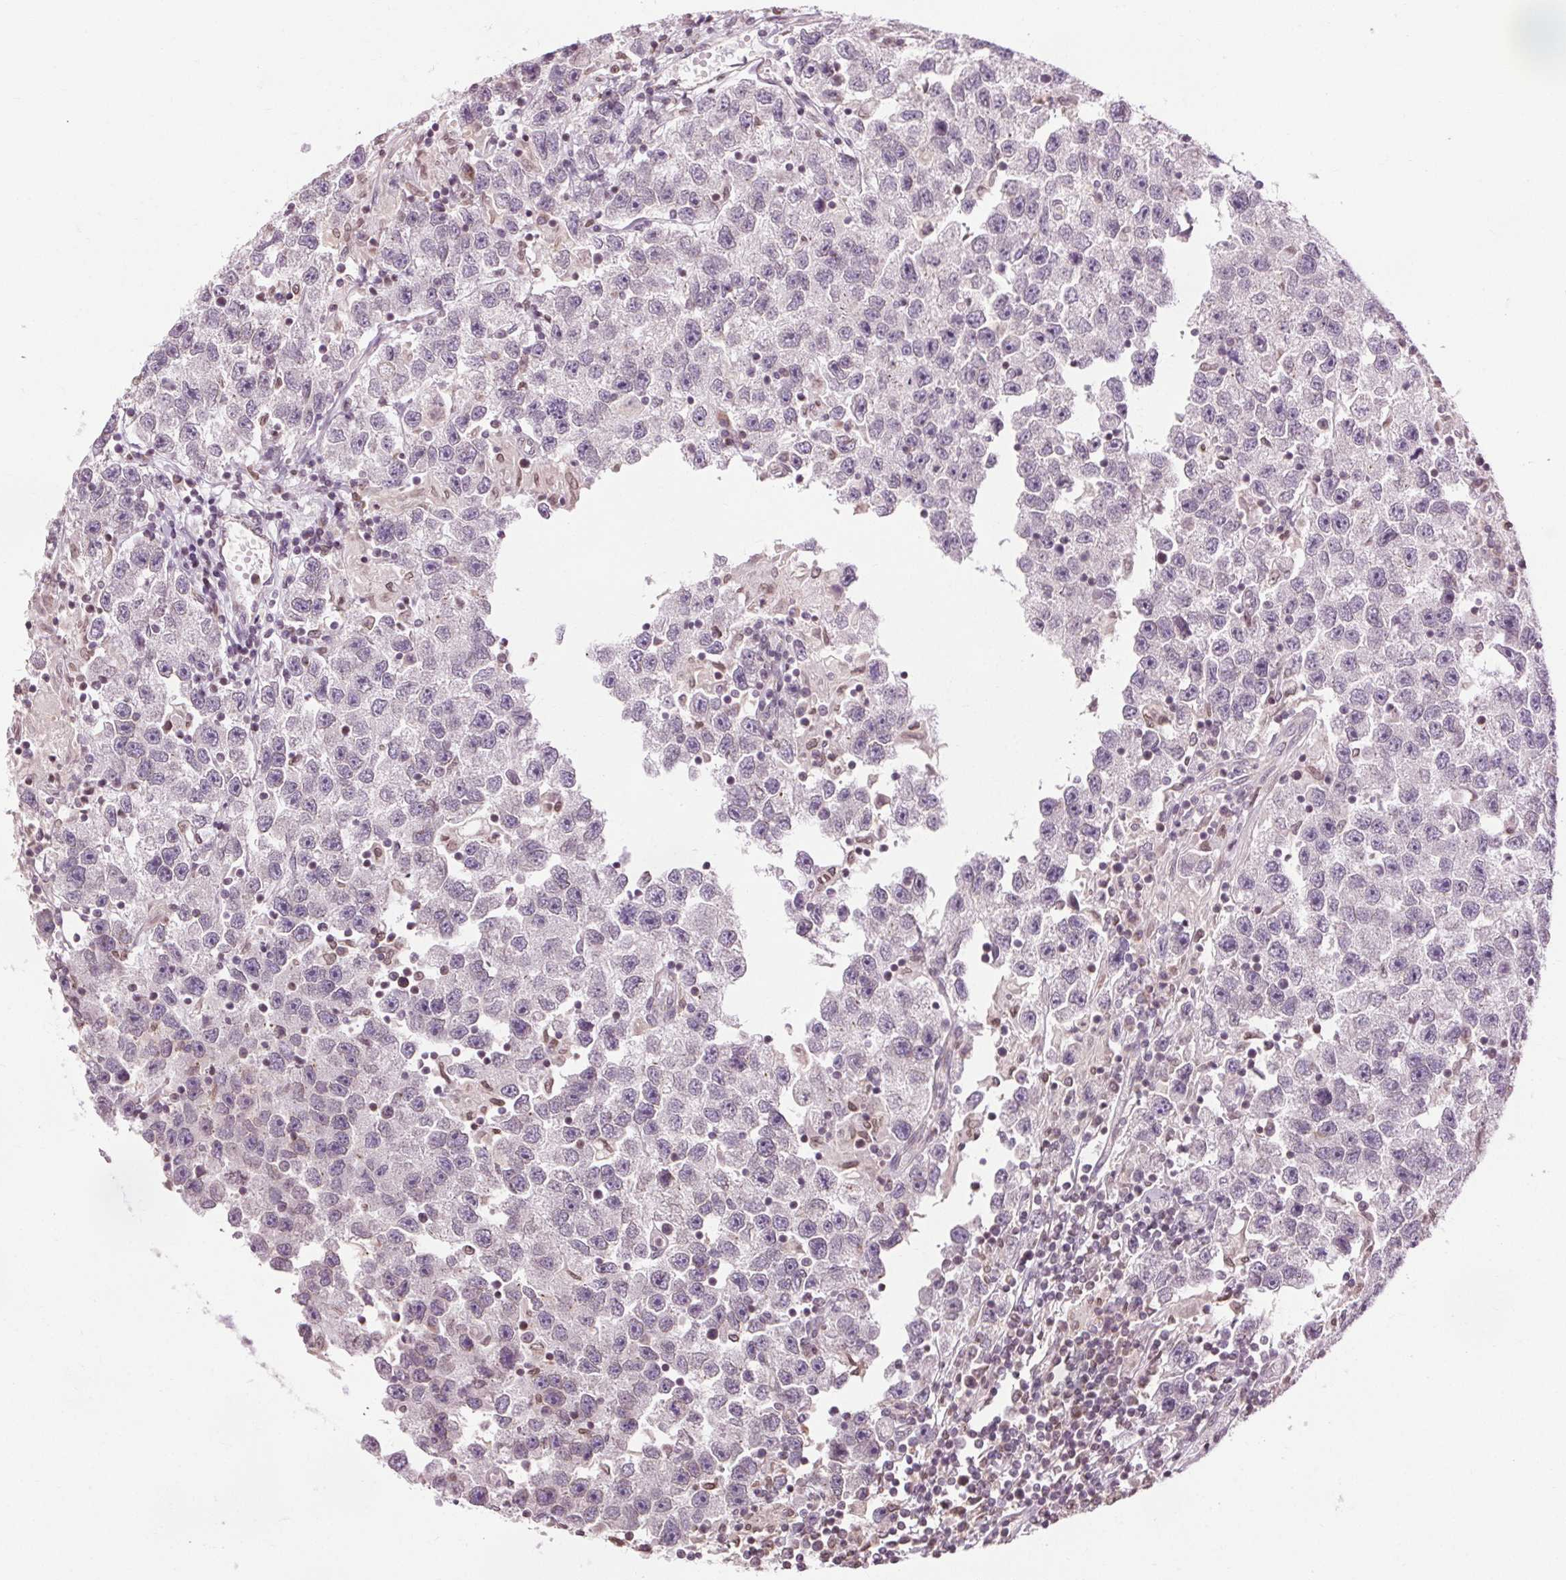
{"staining": {"intensity": "negative", "quantity": "none", "location": "none"}, "tissue": "testis cancer", "cell_type": "Tumor cells", "image_type": "cancer", "snomed": [{"axis": "morphology", "description": "Seminoma, NOS"}, {"axis": "topography", "description": "Testis"}], "caption": "This is an immunohistochemistry (IHC) image of human seminoma (testis). There is no expression in tumor cells.", "gene": "LFNG", "patient": {"sex": "male", "age": 26}}